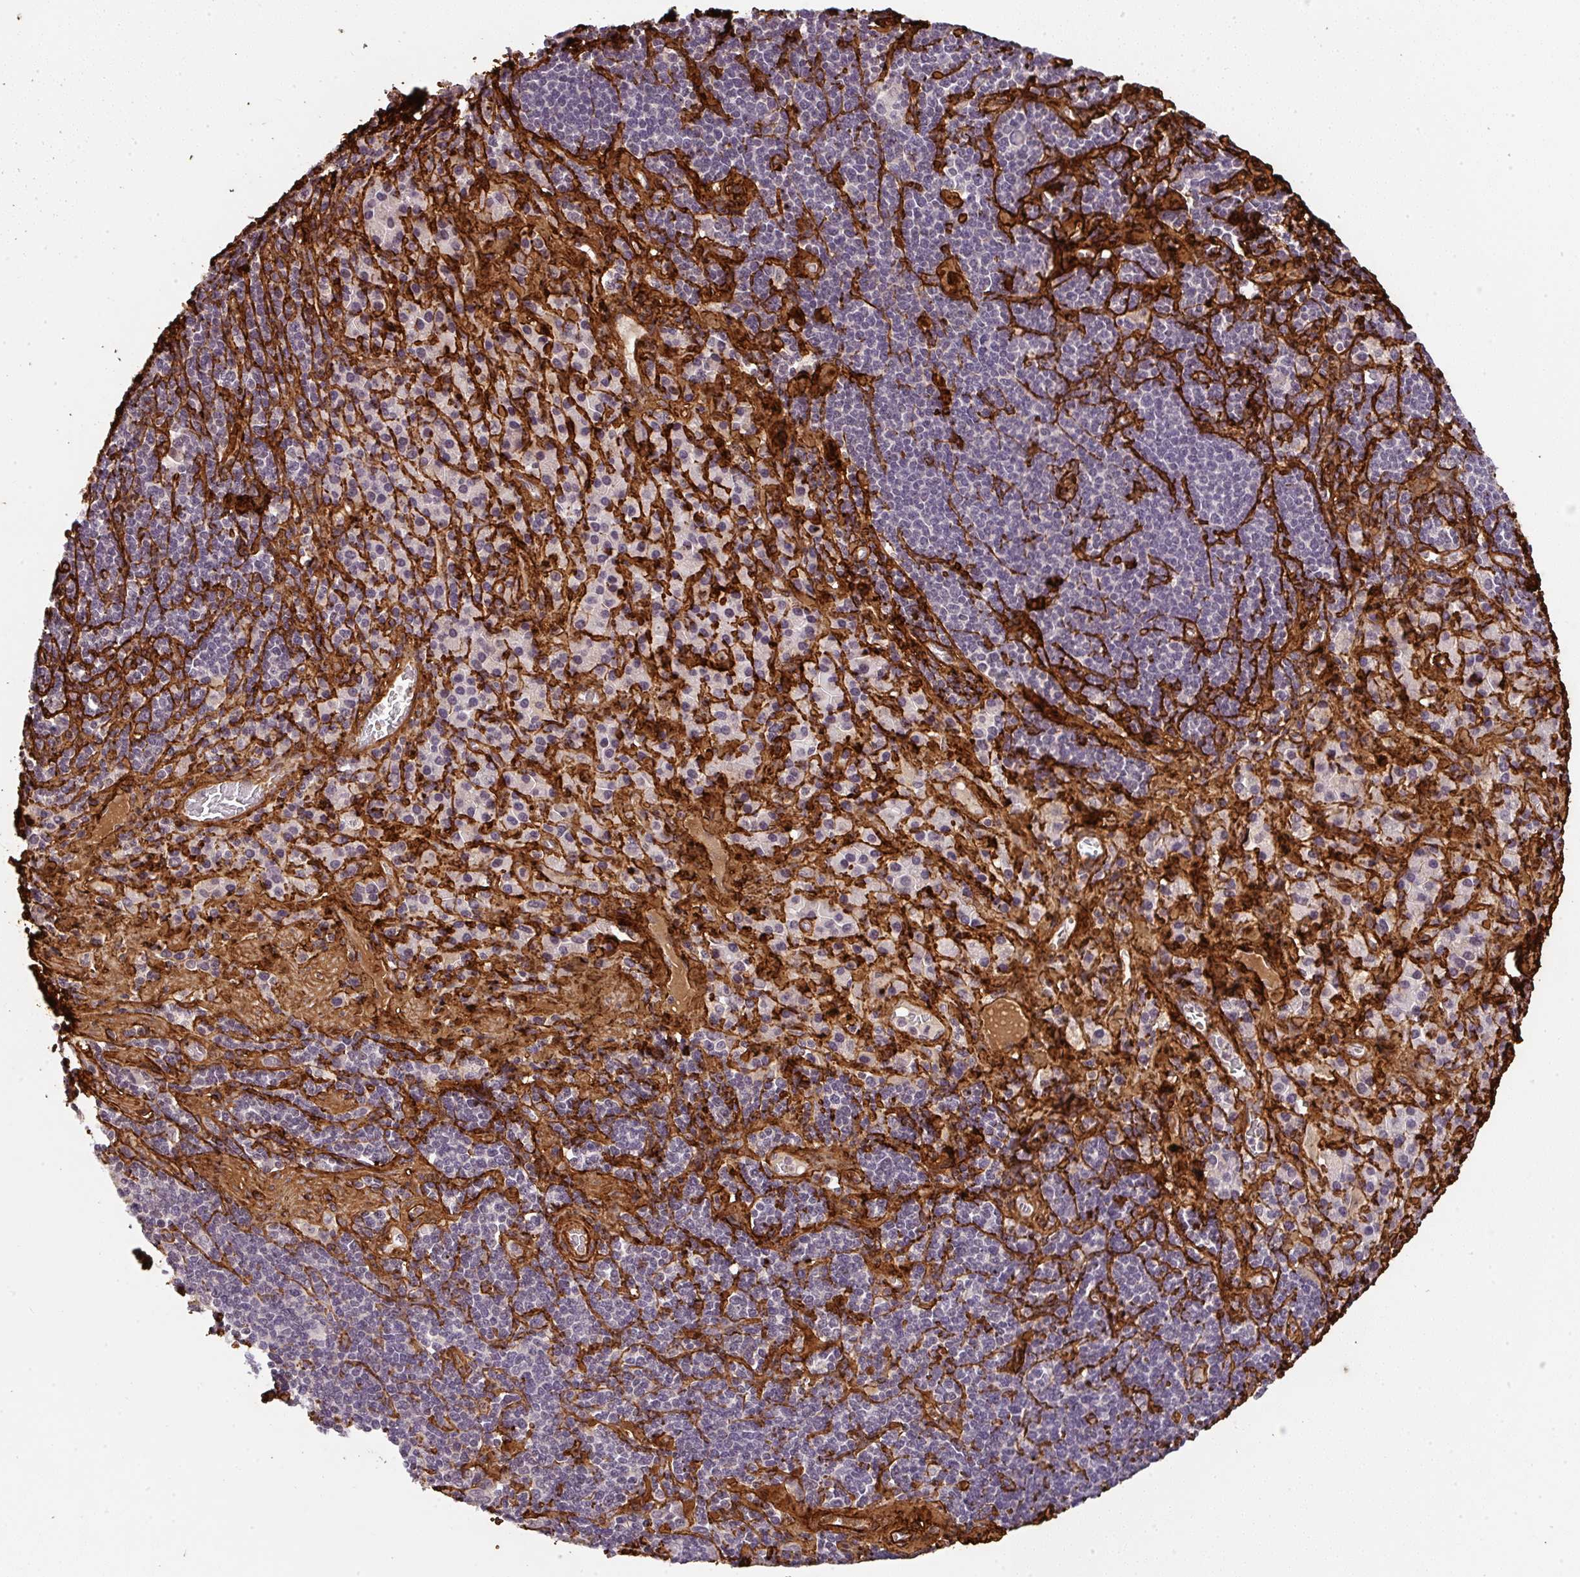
{"staining": {"intensity": "negative", "quantity": "none", "location": "none"}, "tissue": "stomach cancer", "cell_type": "Tumor cells", "image_type": "cancer", "snomed": [{"axis": "morphology", "description": "Adenocarcinoma, NOS"}, {"axis": "topography", "description": "Stomach, upper"}], "caption": "This is an immunohistochemistry (IHC) histopathology image of human stomach cancer (adenocarcinoma). There is no expression in tumor cells.", "gene": "COL3A1", "patient": {"sex": "male", "age": 75}}